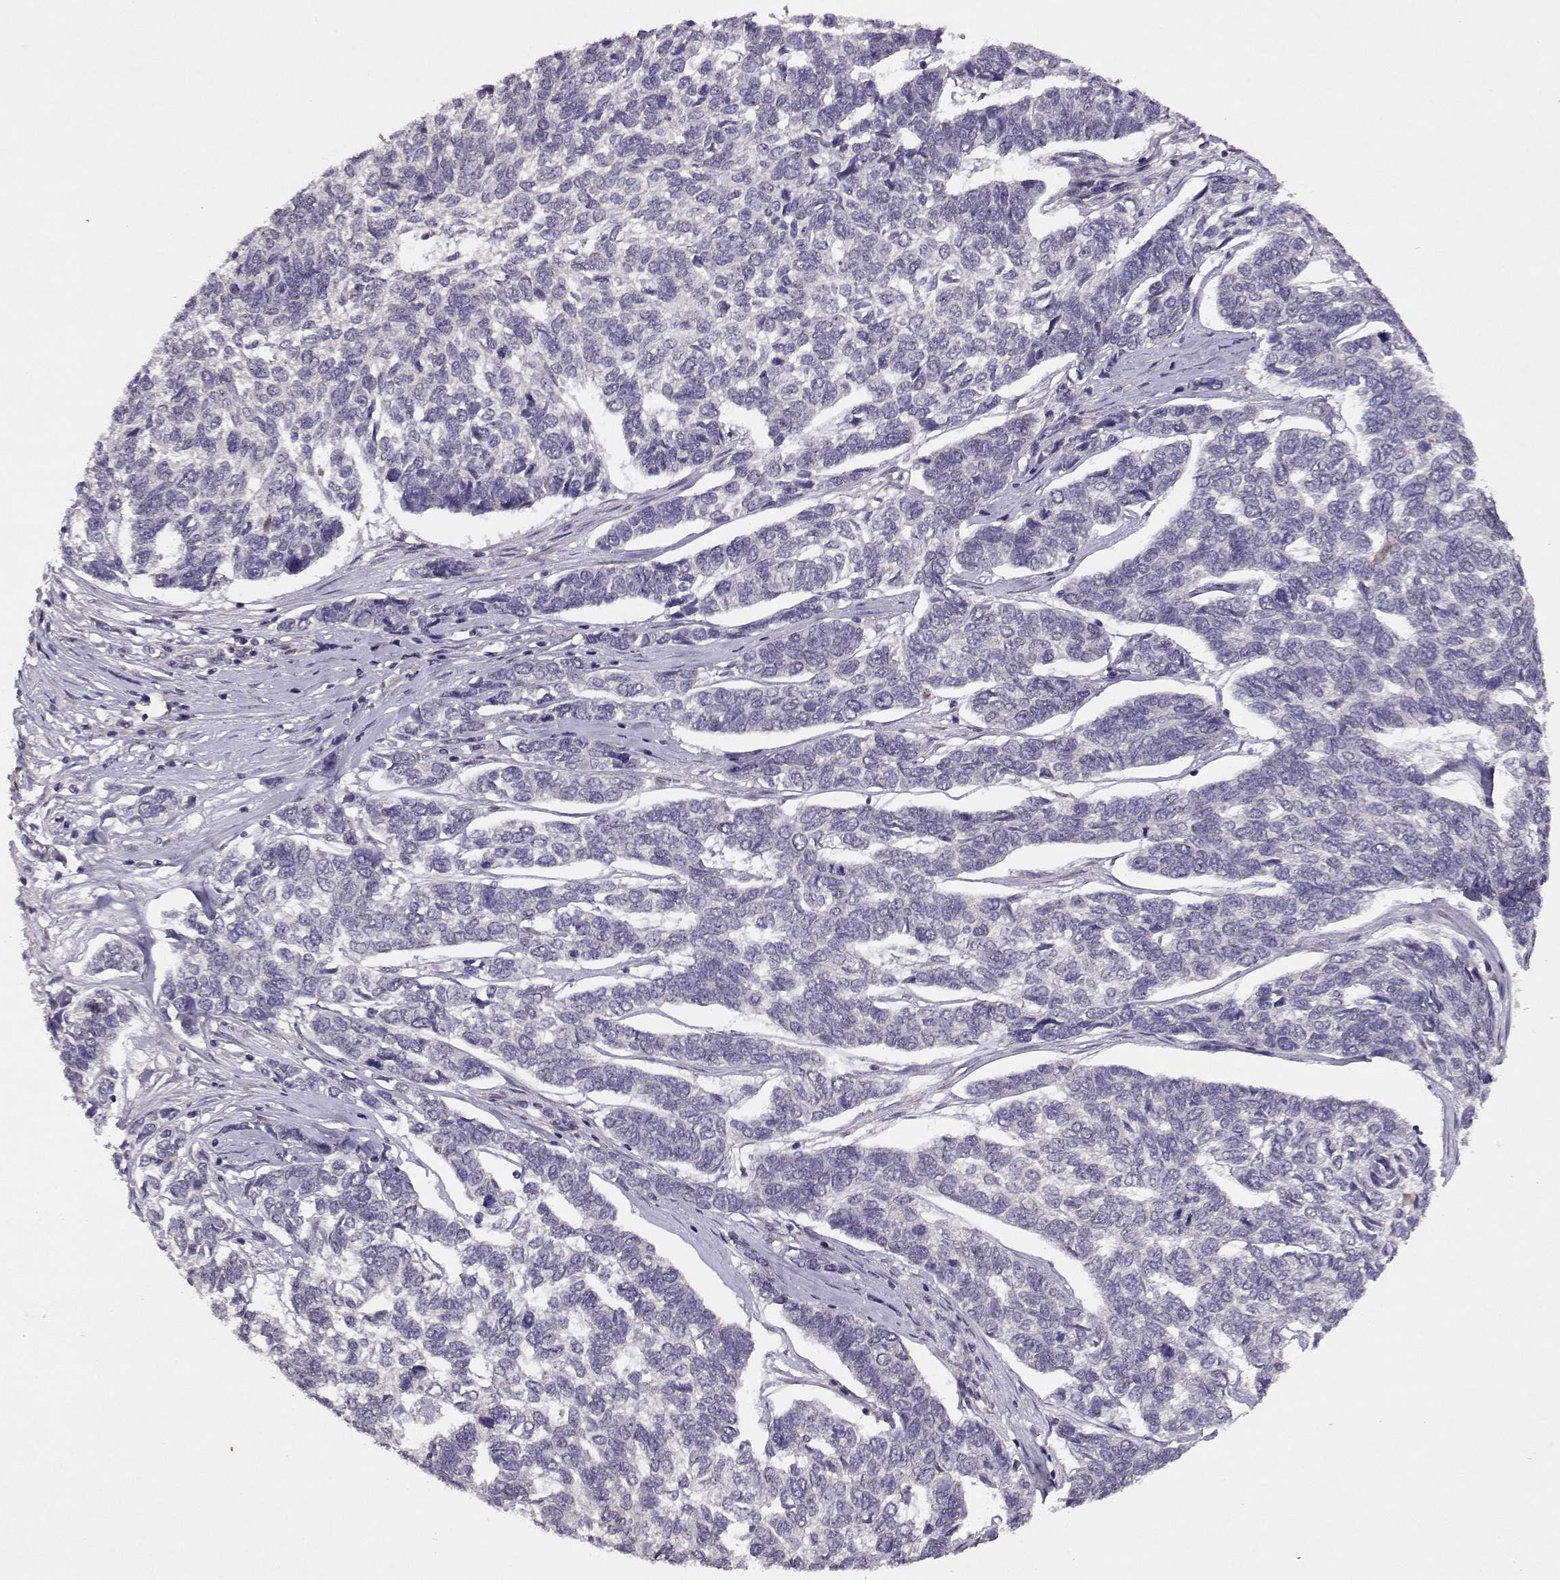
{"staining": {"intensity": "negative", "quantity": "none", "location": "none"}, "tissue": "skin cancer", "cell_type": "Tumor cells", "image_type": "cancer", "snomed": [{"axis": "morphology", "description": "Basal cell carcinoma"}, {"axis": "topography", "description": "Skin"}], "caption": "This is a micrograph of immunohistochemistry (IHC) staining of skin cancer (basal cell carcinoma), which shows no expression in tumor cells.", "gene": "BMX", "patient": {"sex": "female", "age": 65}}